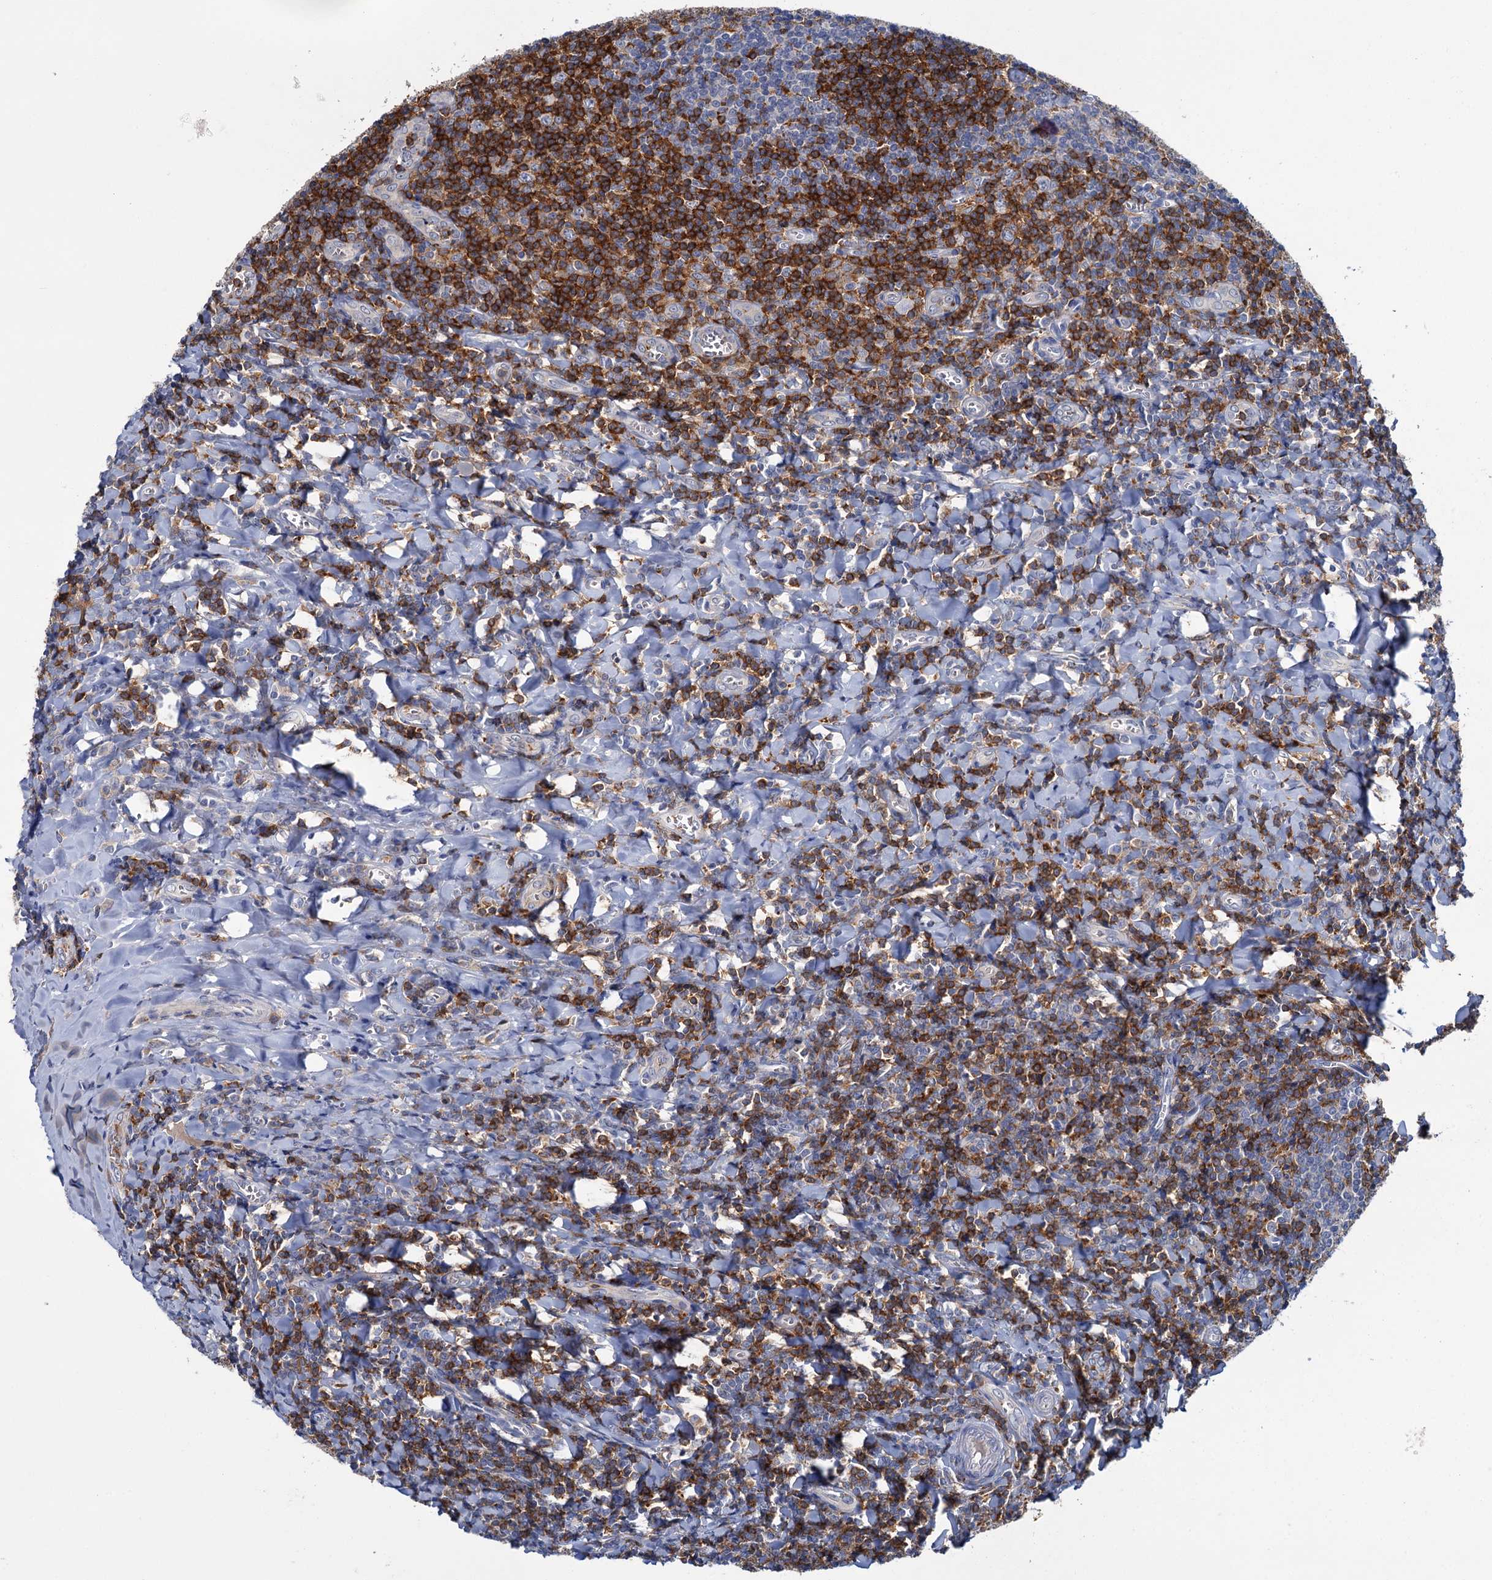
{"staining": {"intensity": "moderate", "quantity": "<25%", "location": "cytoplasmic/membranous"}, "tissue": "tonsil", "cell_type": "Germinal center cells", "image_type": "normal", "snomed": [{"axis": "morphology", "description": "Normal tissue, NOS"}, {"axis": "topography", "description": "Tonsil"}], "caption": "Protein staining of benign tonsil exhibits moderate cytoplasmic/membranous positivity in approximately <25% of germinal center cells. The staining was performed using DAB (3,3'-diaminobenzidine), with brown indicating positive protein expression. Nuclei are stained blue with hematoxylin.", "gene": "FGFR2", "patient": {"sex": "male", "age": 27}}